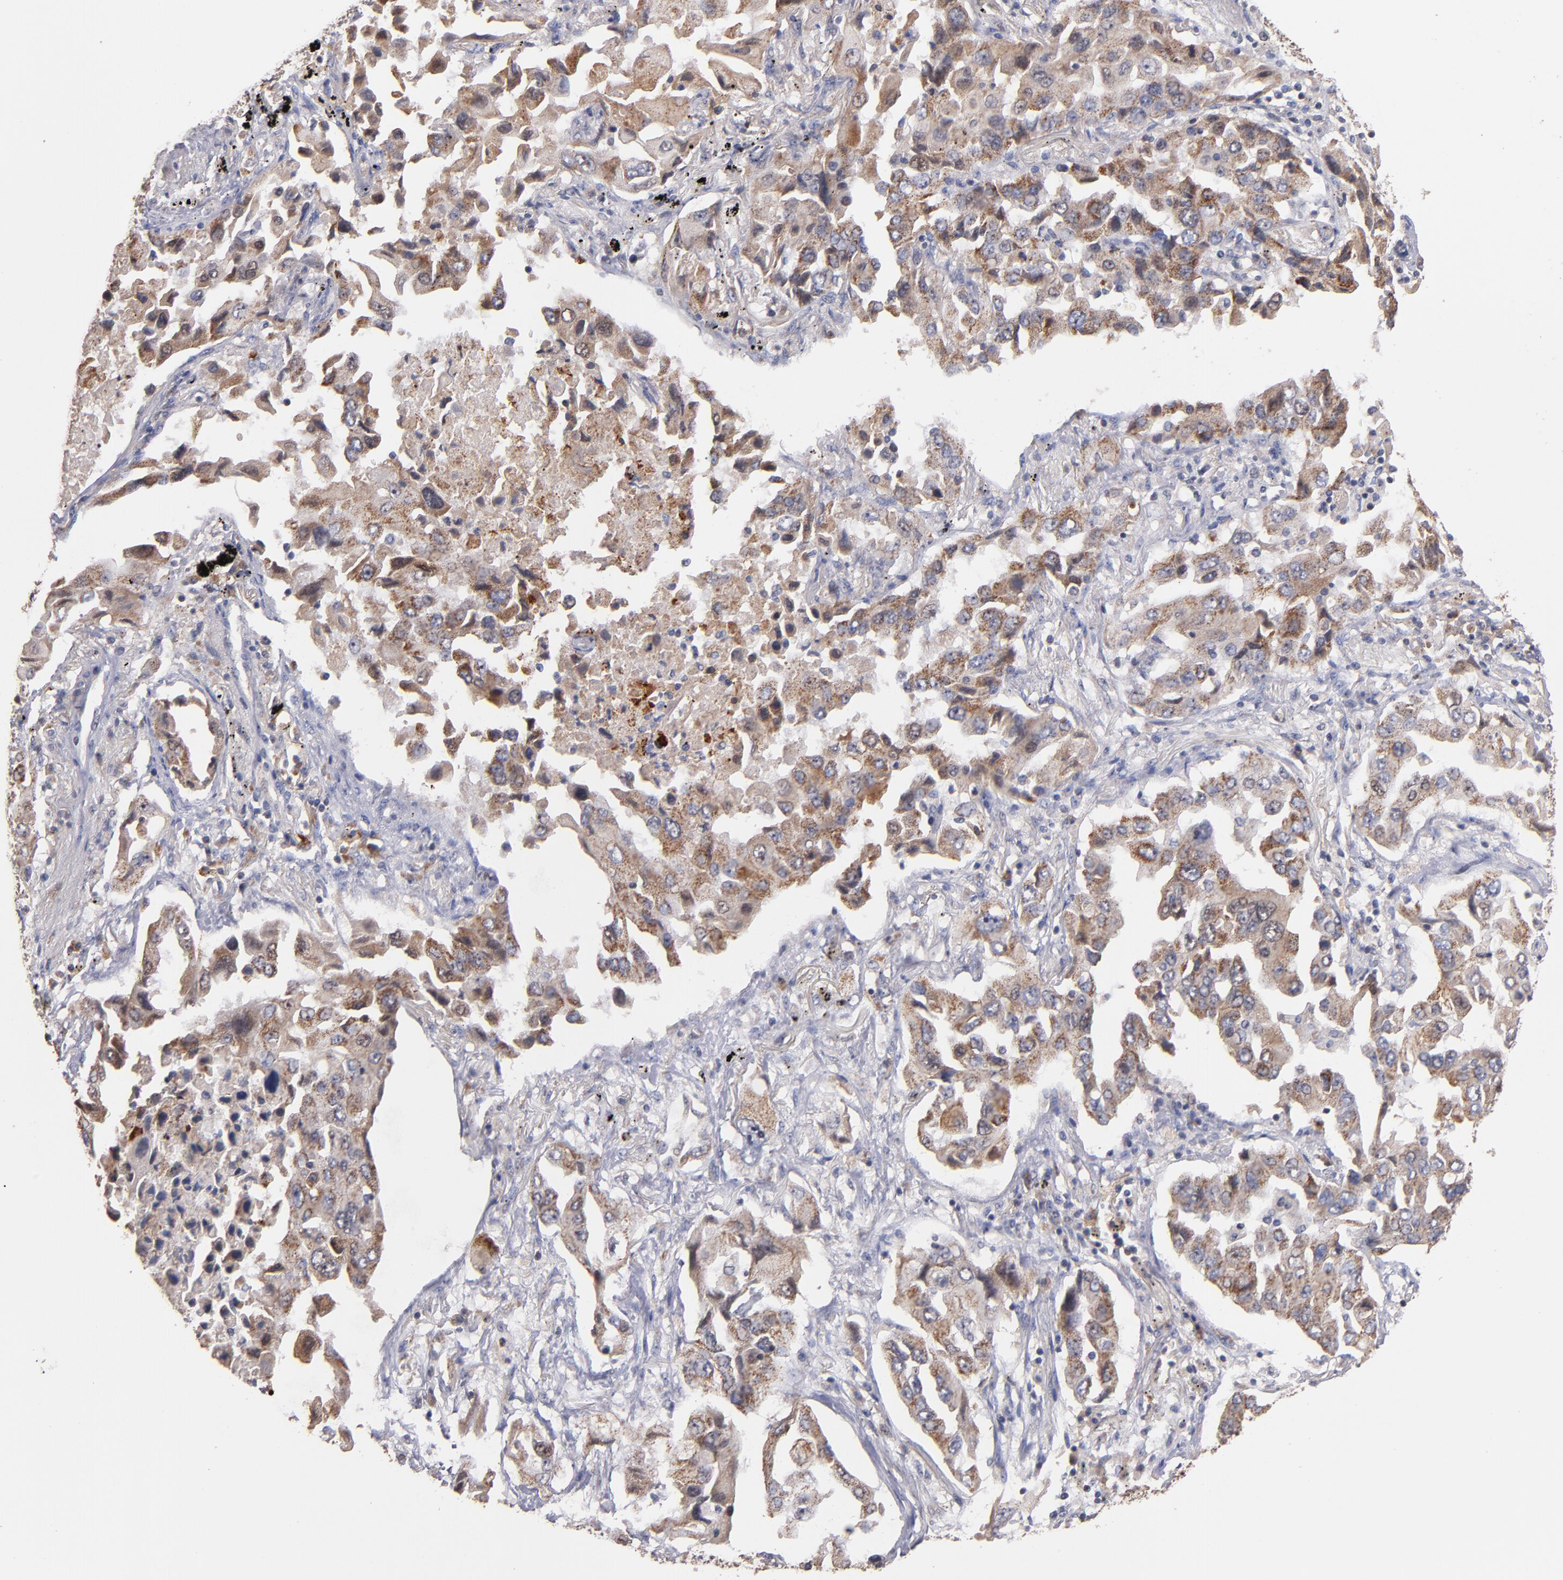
{"staining": {"intensity": "weak", "quantity": ">75%", "location": "cytoplasmic/membranous"}, "tissue": "lung cancer", "cell_type": "Tumor cells", "image_type": "cancer", "snomed": [{"axis": "morphology", "description": "Adenocarcinoma, NOS"}, {"axis": "topography", "description": "Lung"}], "caption": "Lung adenocarcinoma stained for a protein (brown) demonstrates weak cytoplasmic/membranous positive expression in approximately >75% of tumor cells.", "gene": "DIABLO", "patient": {"sex": "female", "age": 65}}